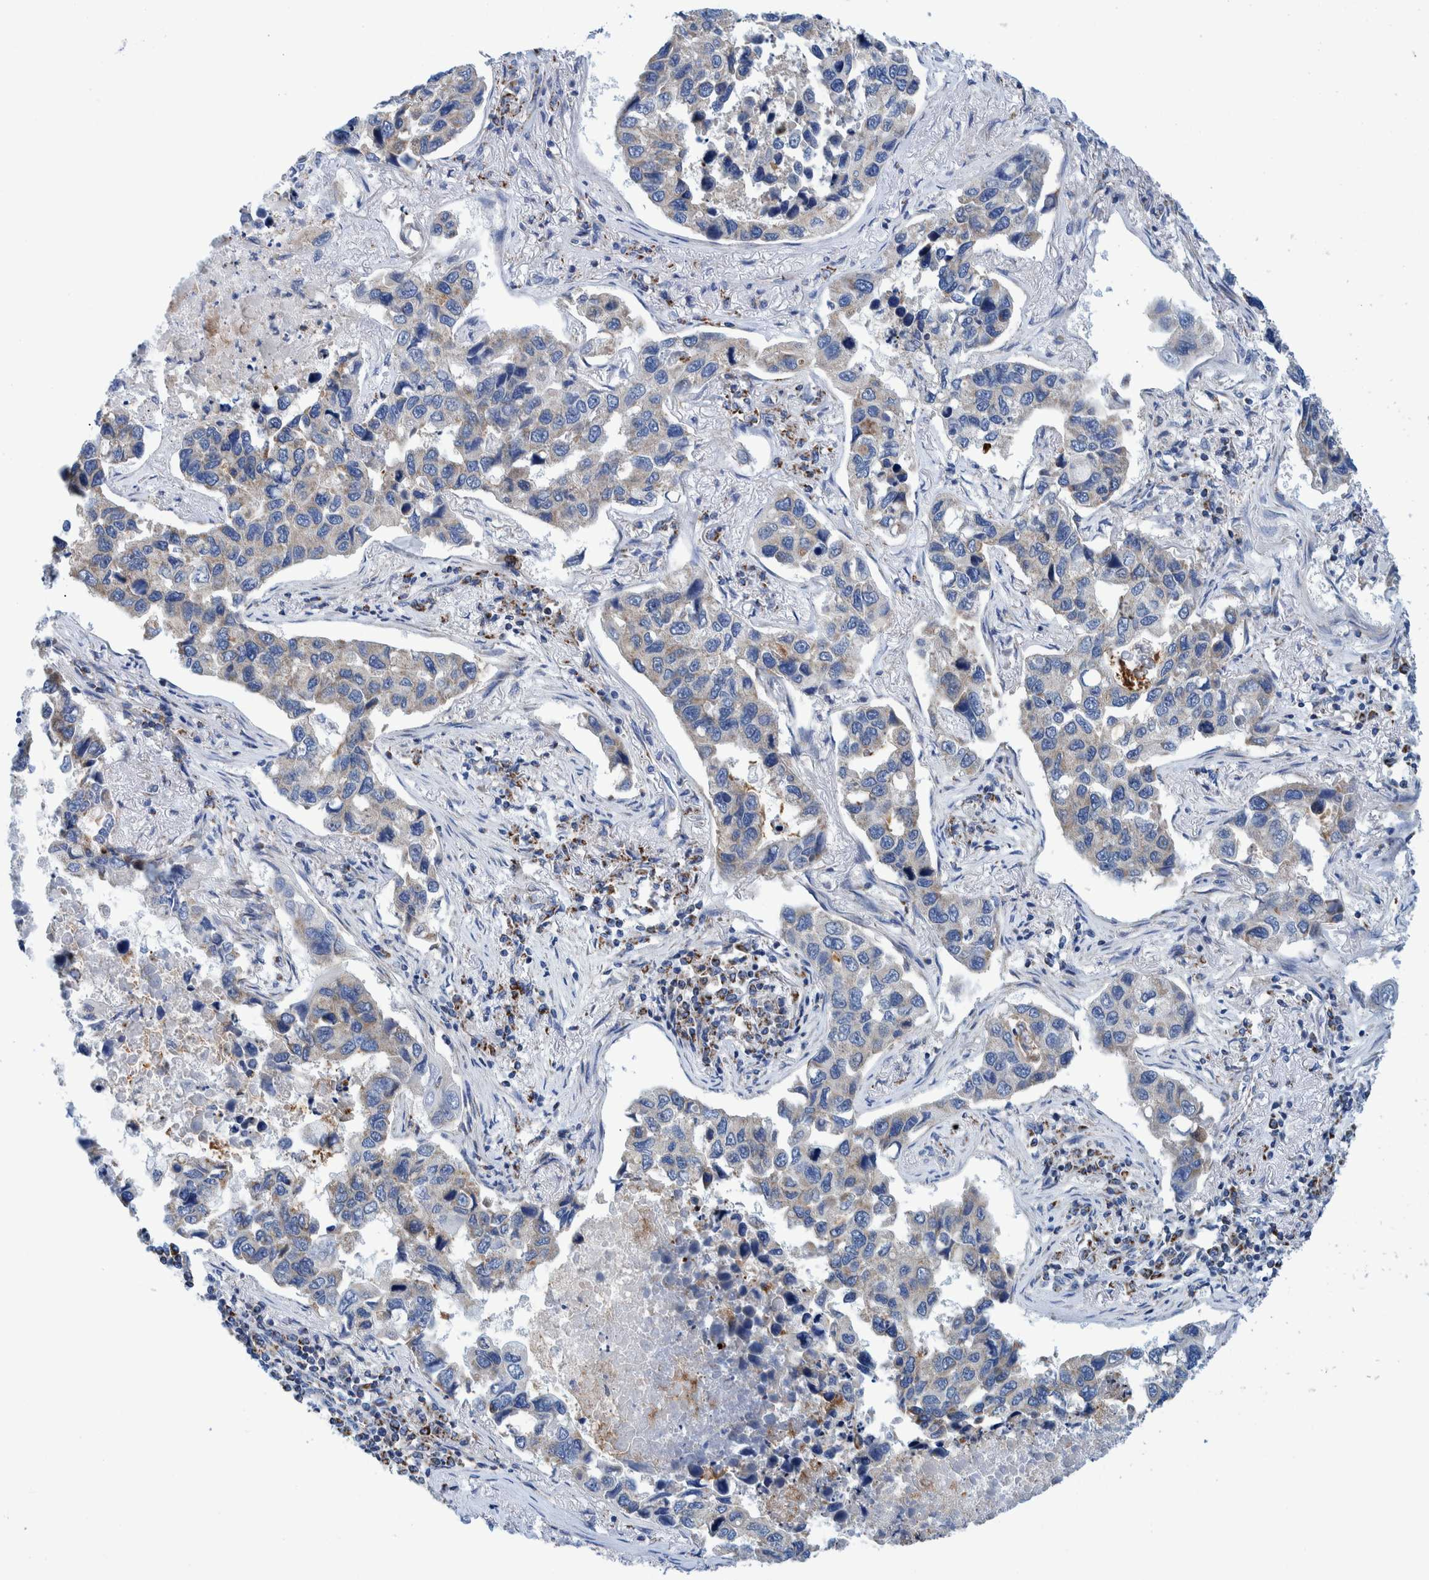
{"staining": {"intensity": "negative", "quantity": "none", "location": "none"}, "tissue": "lung cancer", "cell_type": "Tumor cells", "image_type": "cancer", "snomed": [{"axis": "morphology", "description": "Adenocarcinoma, NOS"}, {"axis": "topography", "description": "Lung"}], "caption": "The image exhibits no staining of tumor cells in adenocarcinoma (lung).", "gene": "BZW2", "patient": {"sex": "male", "age": 64}}